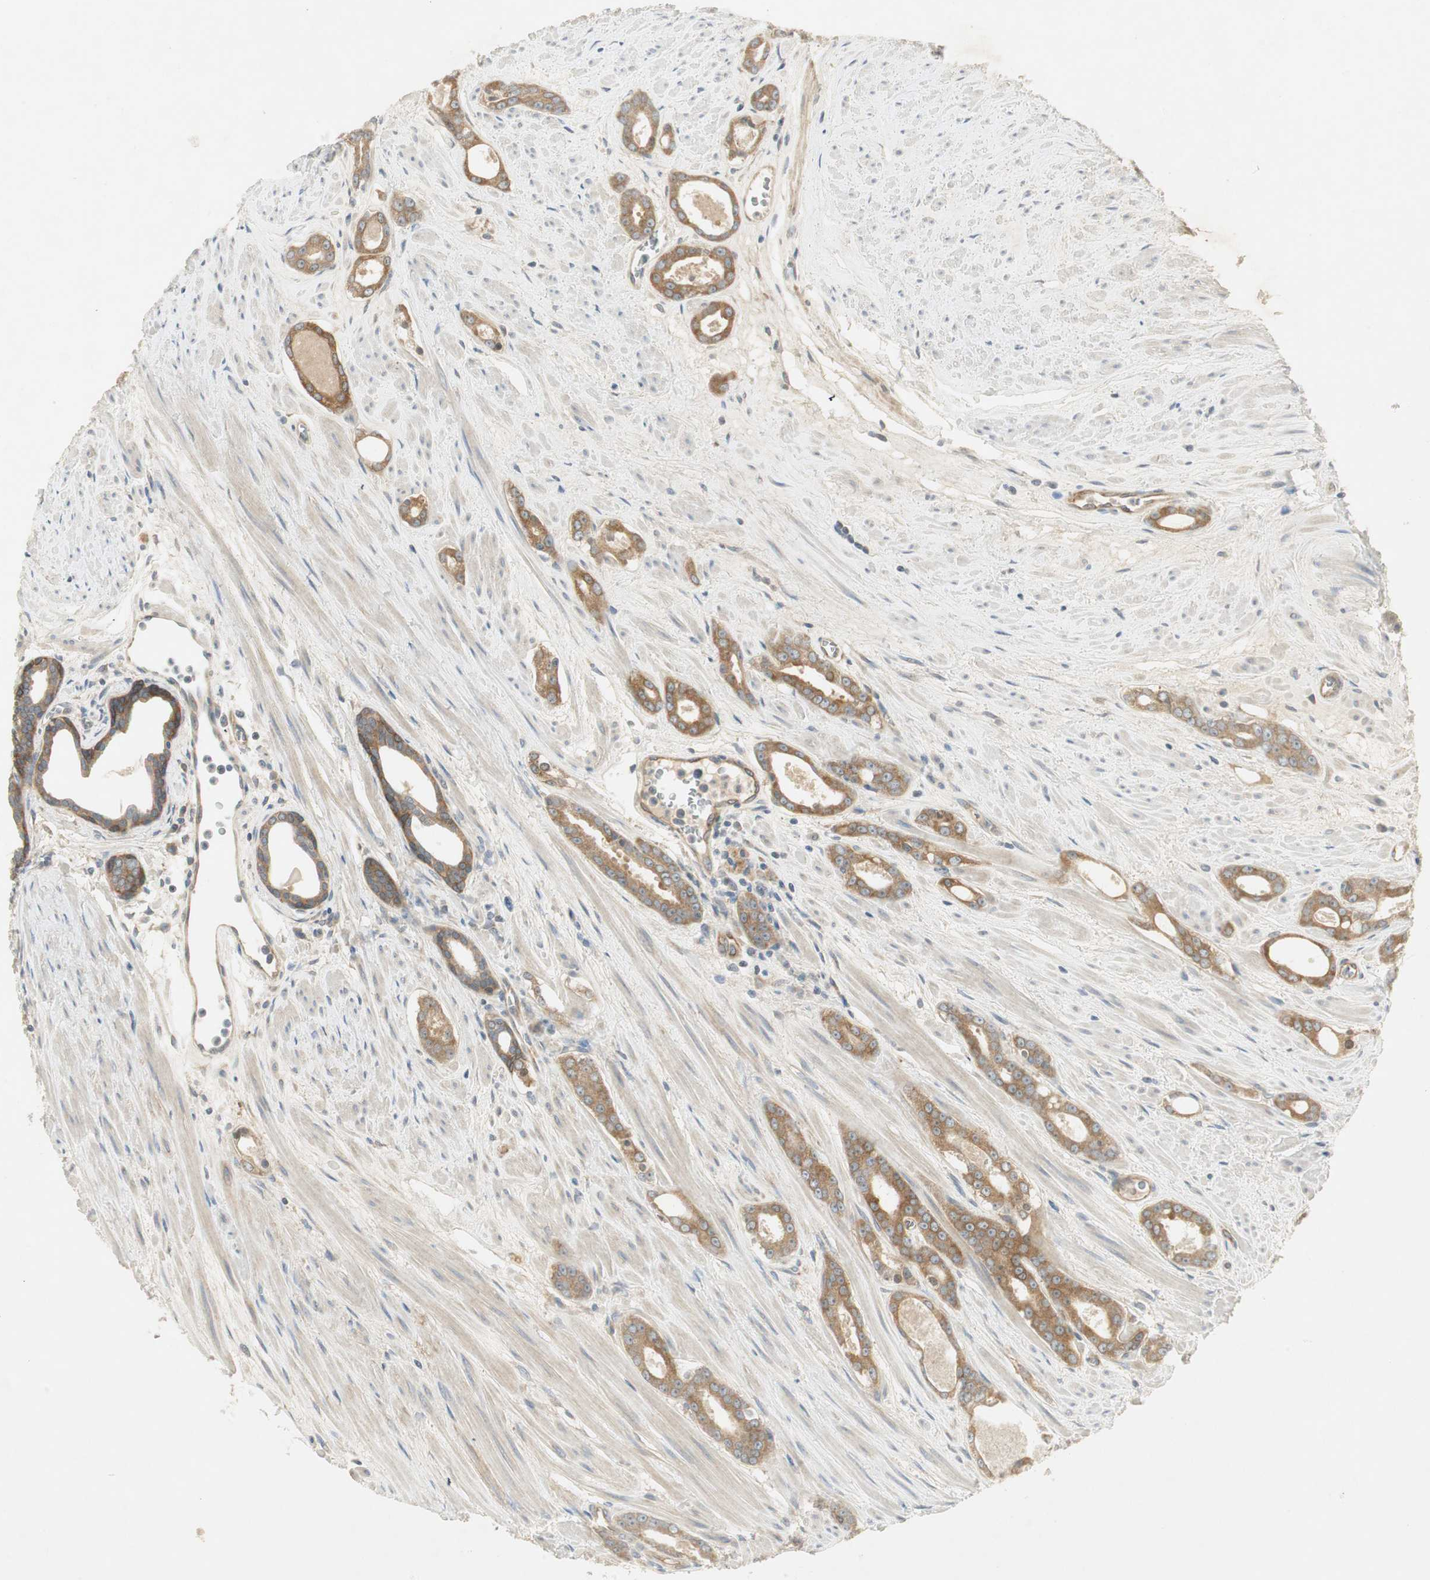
{"staining": {"intensity": "moderate", "quantity": ">75%", "location": "cytoplasmic/membranous"}, "tissue": "prostate cancer", "cell_type": "Tumor cells", "image_type": "cancer", "snomed": [{"axis": "morphology", "description": "Adenocarcinoma, Low grade"}, {"axis": "topography", "description": "Prostate"}], "caption": "Prostate cancer (low-grade adenocarcinoma) stained with immunohistochemistry (IHC) exhibits moderate cytoplasmic/membranous expression in about >75% of tumor cells.", "gene": "STON1-GTF2A1L", "patient": {"sex": "male", "age": 57}}